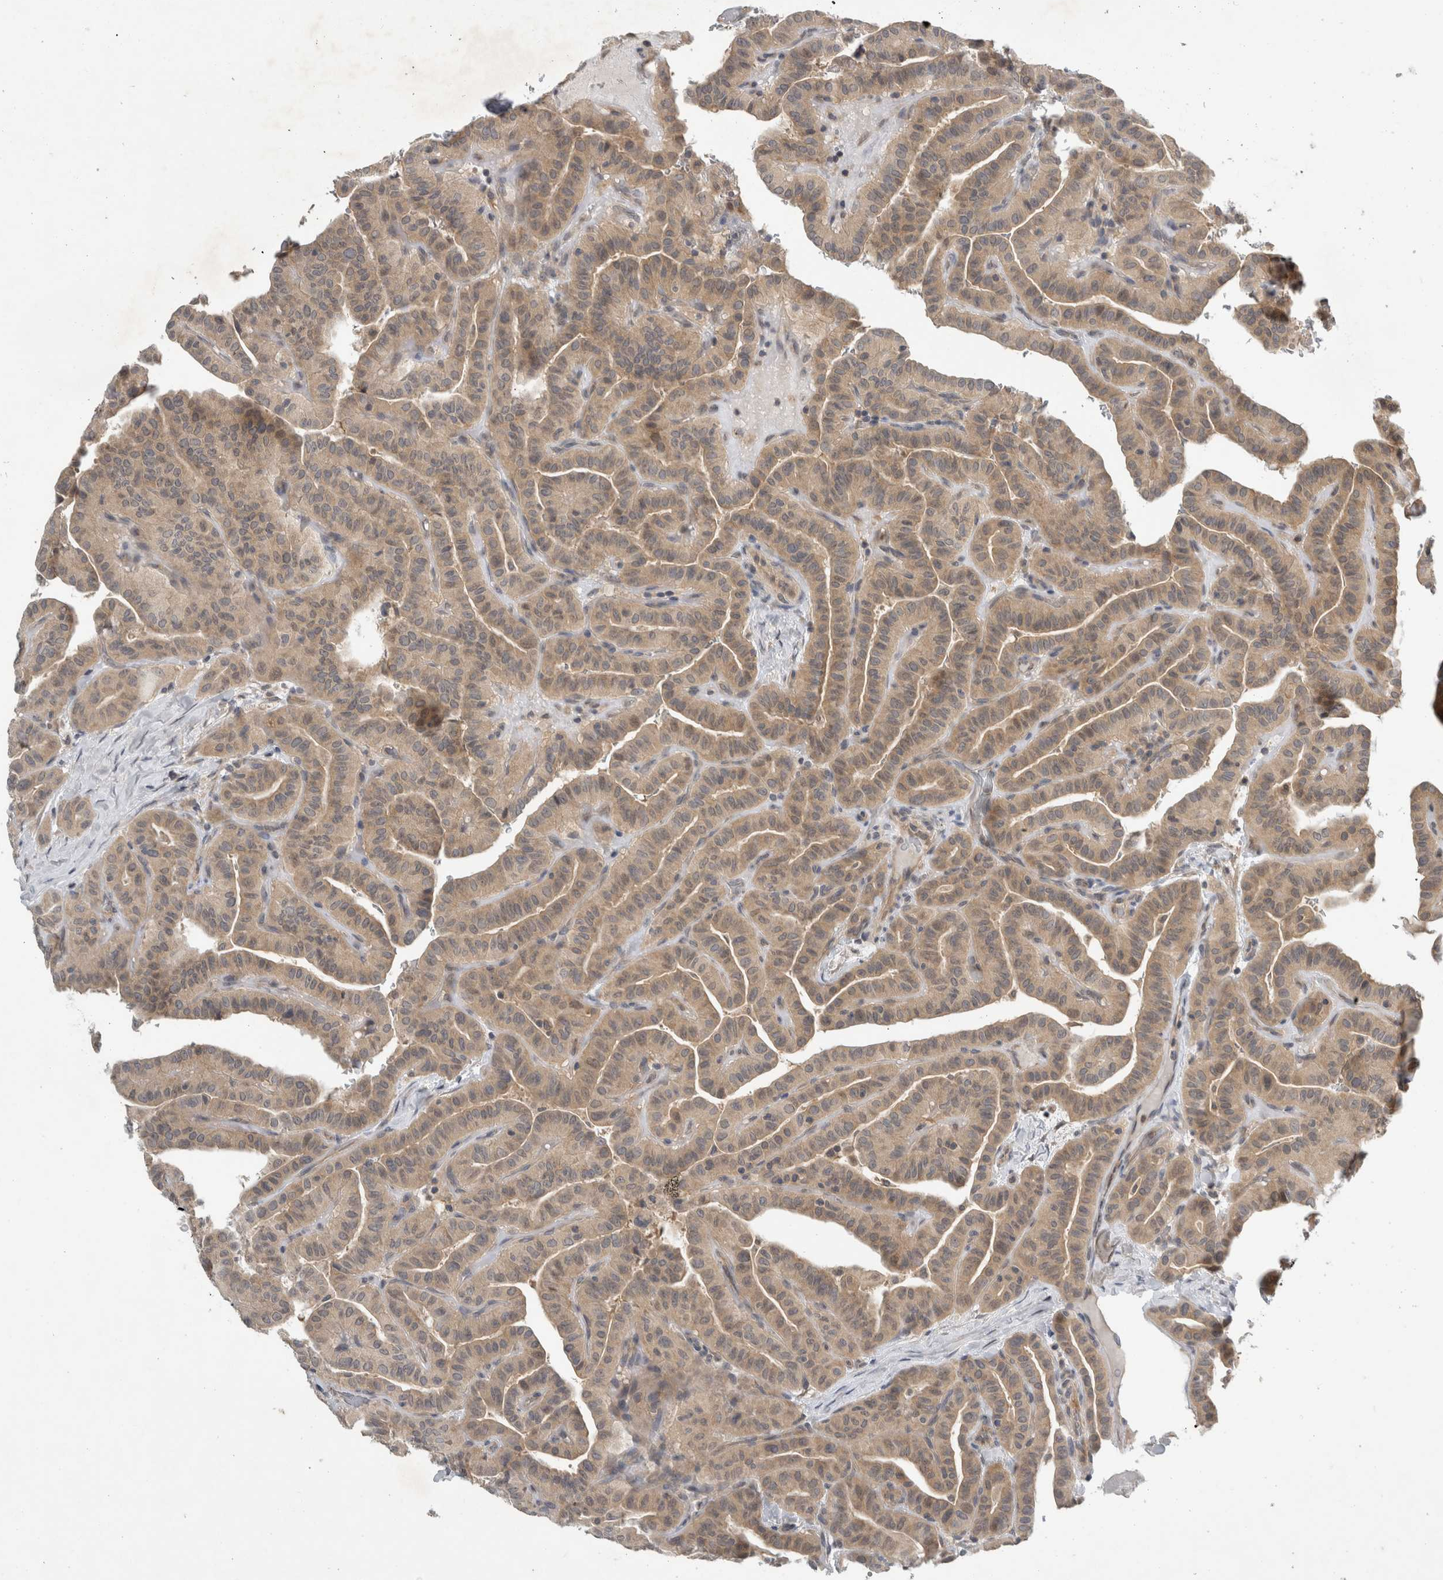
{"staining": {"intensity": "moderate", "quantity": ">75%", "location": "cytoplasmic/membranous"}, "tissue": "thyroid cancer", "cell_type": "Tumor cells", "image_type": "cancer", "snomed": [{"axis": "morphology", "description": "Papillary adenocarcinoma, NOS"}, {"axis": "topography", "description": "Thyroid gland"}], "caption": "Protein expression analysis of papillary adenocarcinoma (thyroid) exhibits moderate cytoplasmic/membranous staining in about >75% of tumor cells.", "gene": "AASDHPPT", "patient": {"sex": "male", "age": 77}}